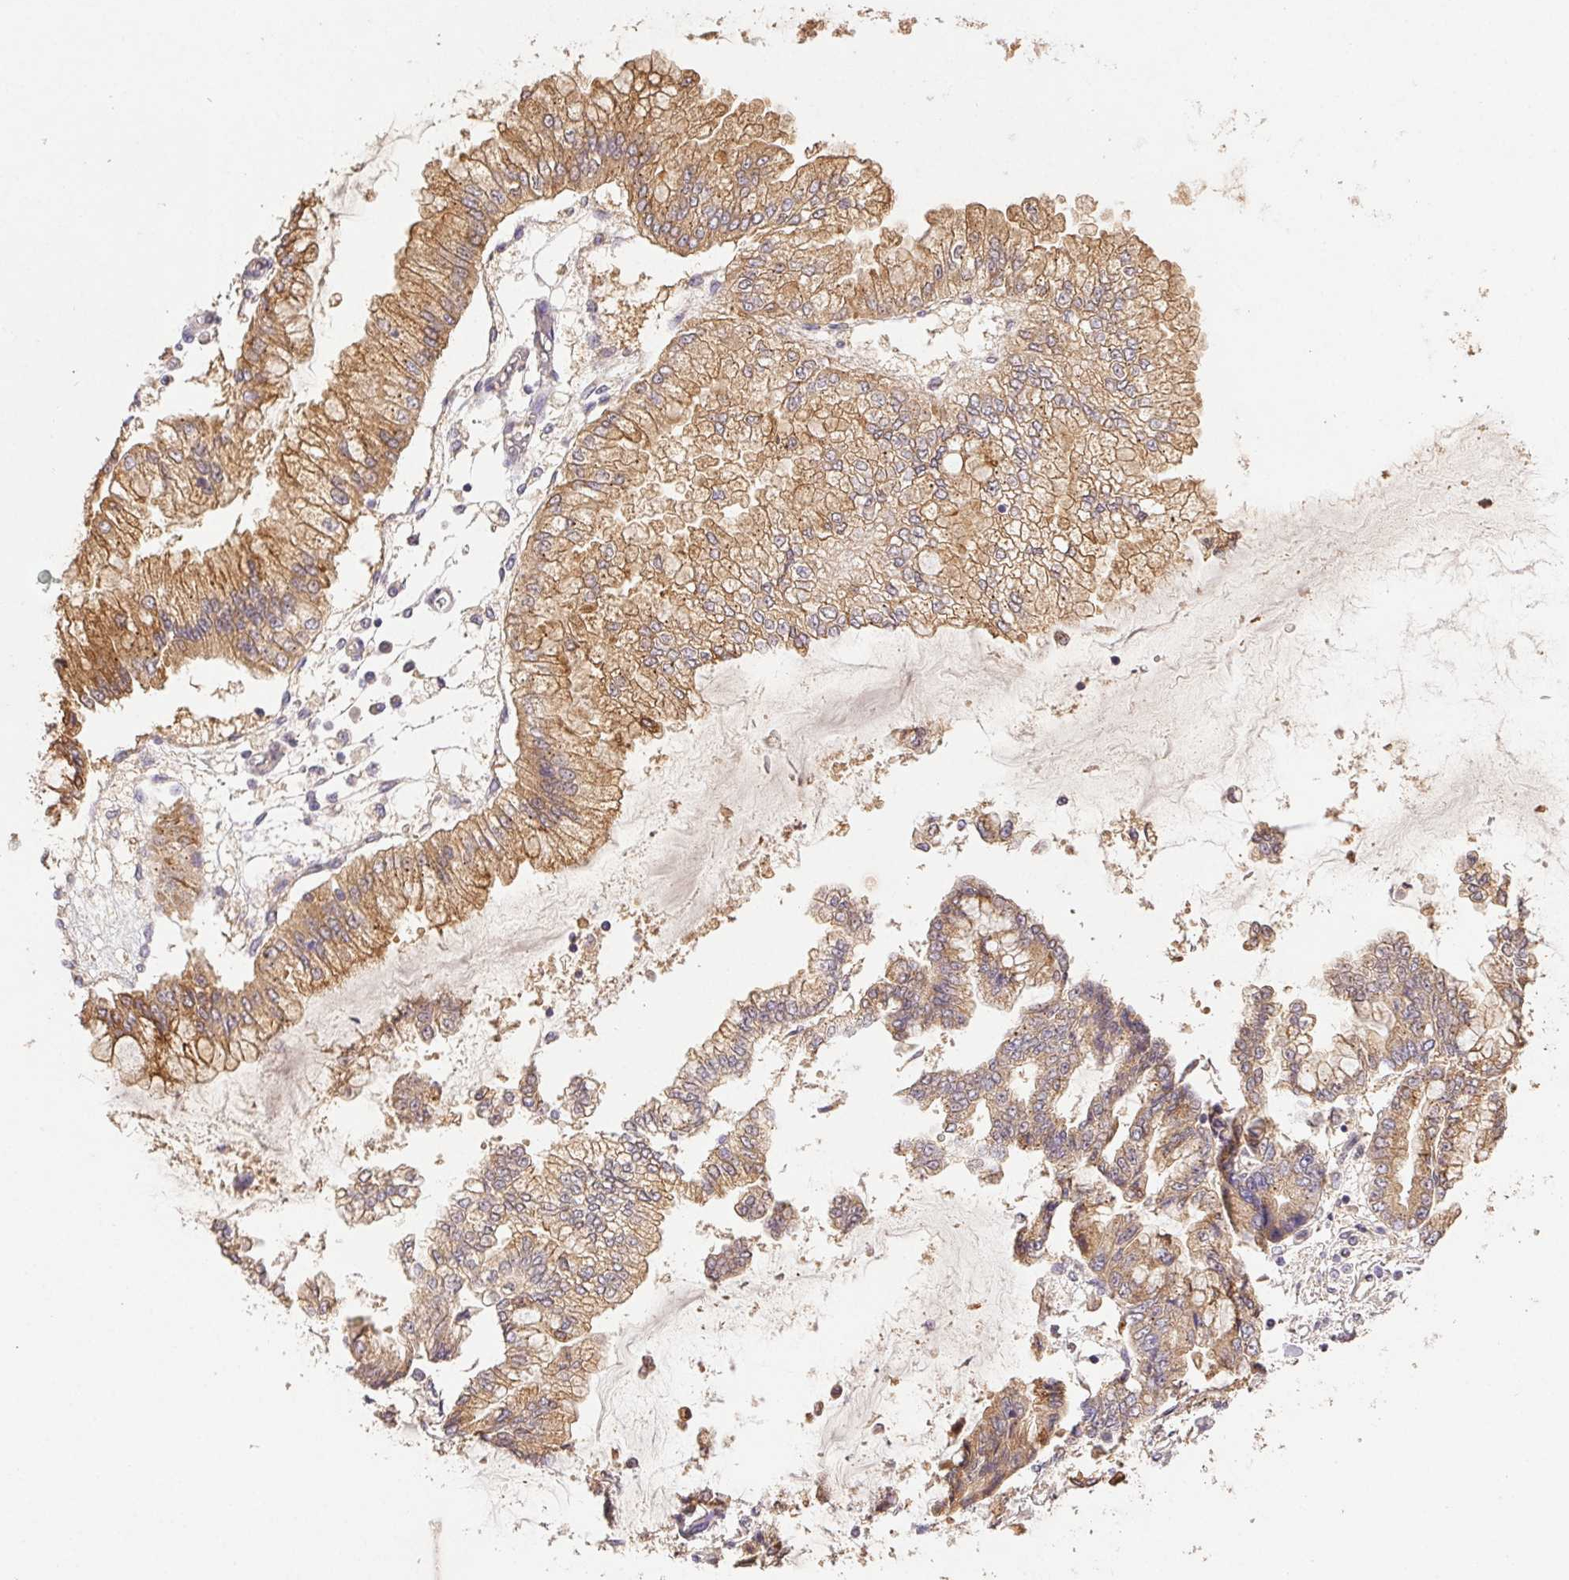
{"staining": {"intensity": "moderate", "quantity": ">75%", "location": "cytoplasmic/membranous"}, "tissue": "stomach cancer", "cell_type": "Tumor cells", "image_type": "cancer", "snomed": [{"axis": "morphology", "description": "Adenocarcinoma, NOS"}, {"axis": "topography", "description": "Stomach, upper"}], "caption": "The histopathology image exhibits staining of adenocarcinoma (stomach), revealing moderate cytoplasmic/membranous protein positivity (brown color) within tumor cells. The protein is shown in brown color, while the nuclei are stained blue.", "gene": "RAB11A", "patient": {"sex": "female", "age": 74}}